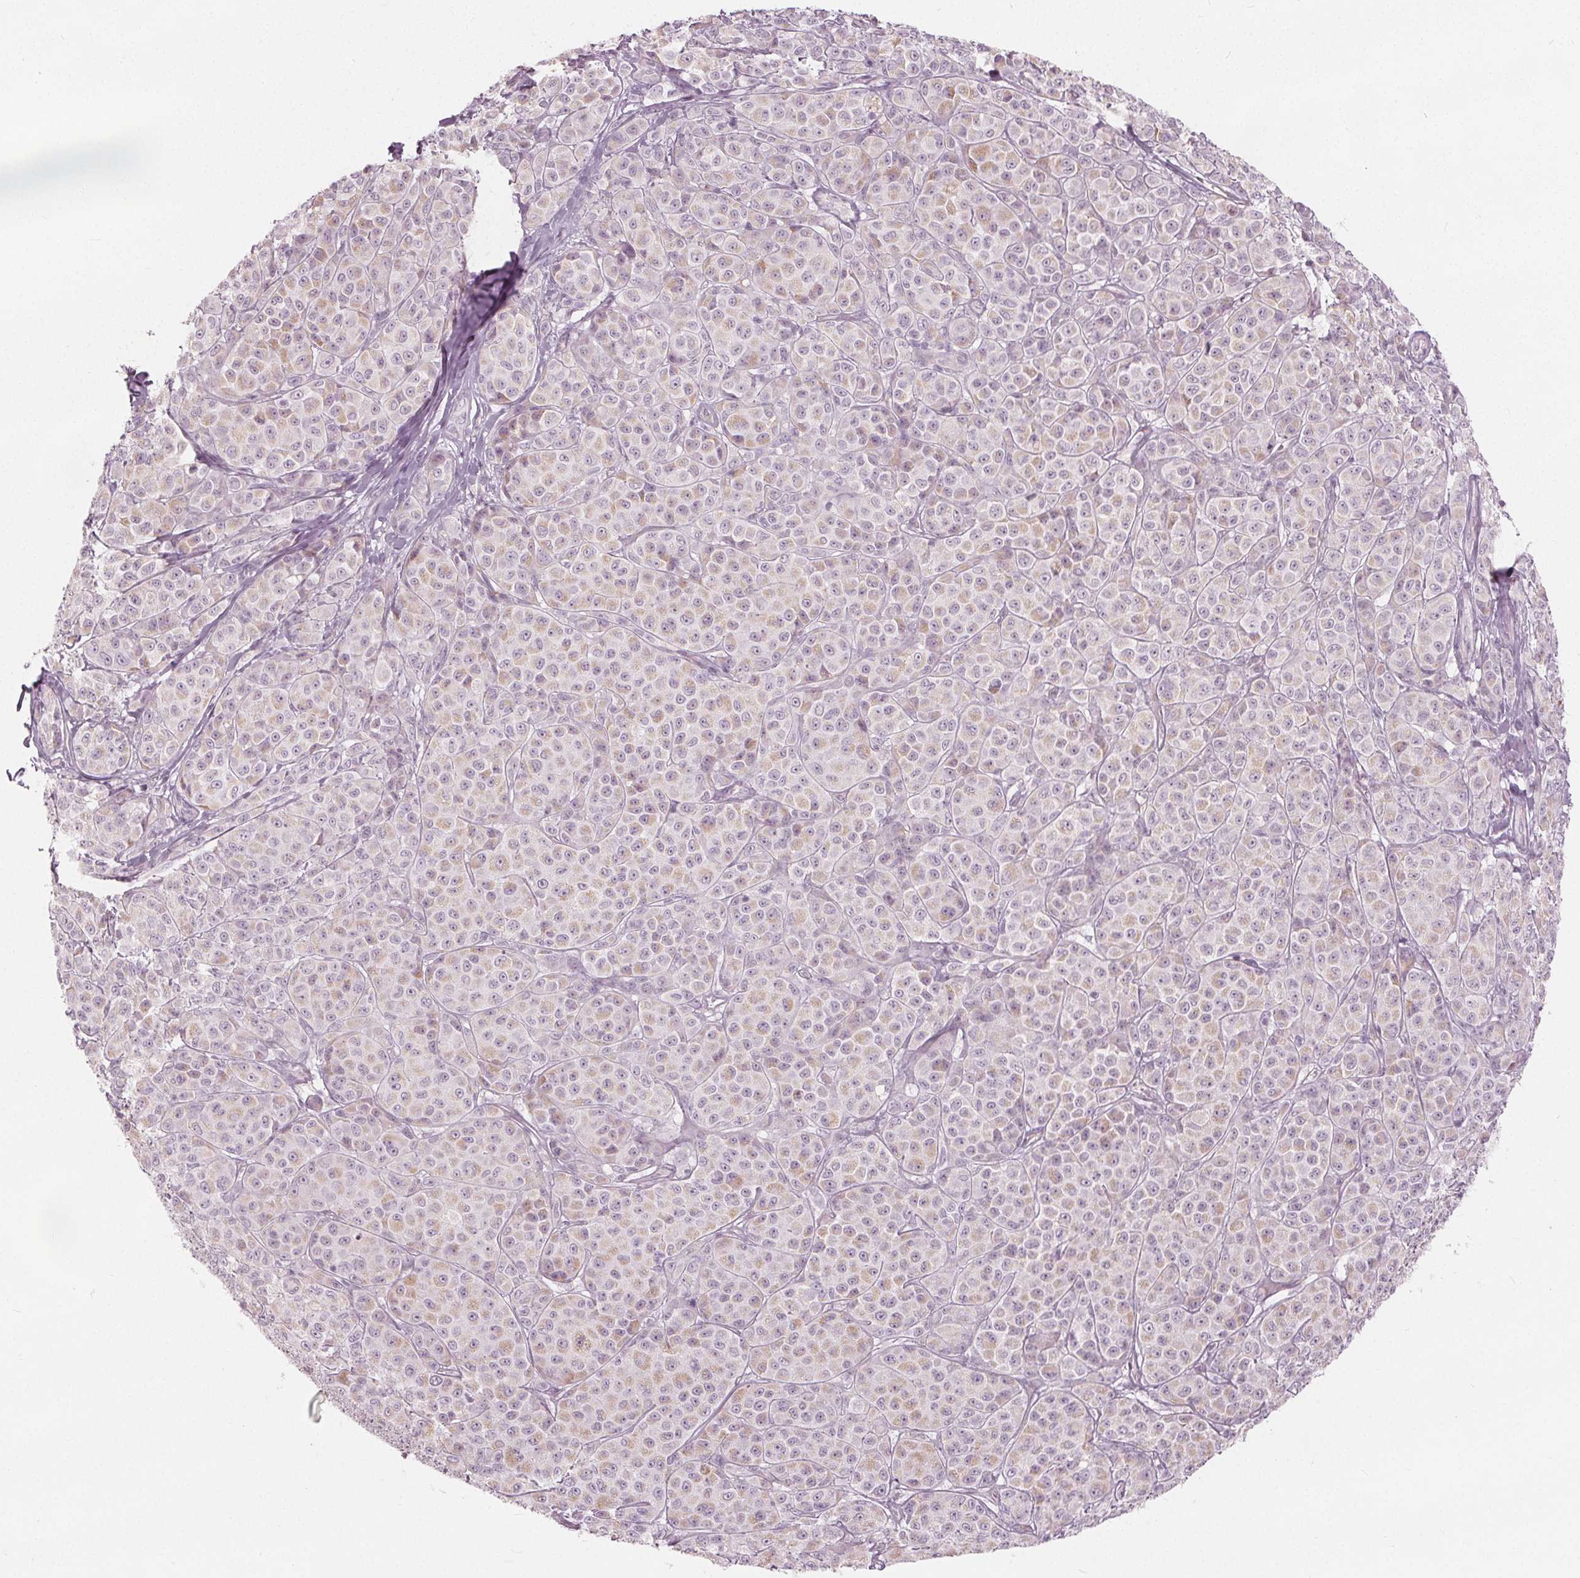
{"staining": {"intensity": "negative", "quantity": "none", "location": "none"}, "tissue": "melanoma", "cell_type": "Tumor cells", "image_type": "cancer", "snomed": [{"axis": "morphology", "description": "Malignant melanoma, NOS"}, {"axis": "topography", "description": "Skin"}], "caption": "Immunohistochemical staining of melanoma shows no significant staining in tumor cells. (IHC, brightfield microscopy, high magnification).", "gene": "BRSK1", "patient": {"sex": "male", "age": 89}}